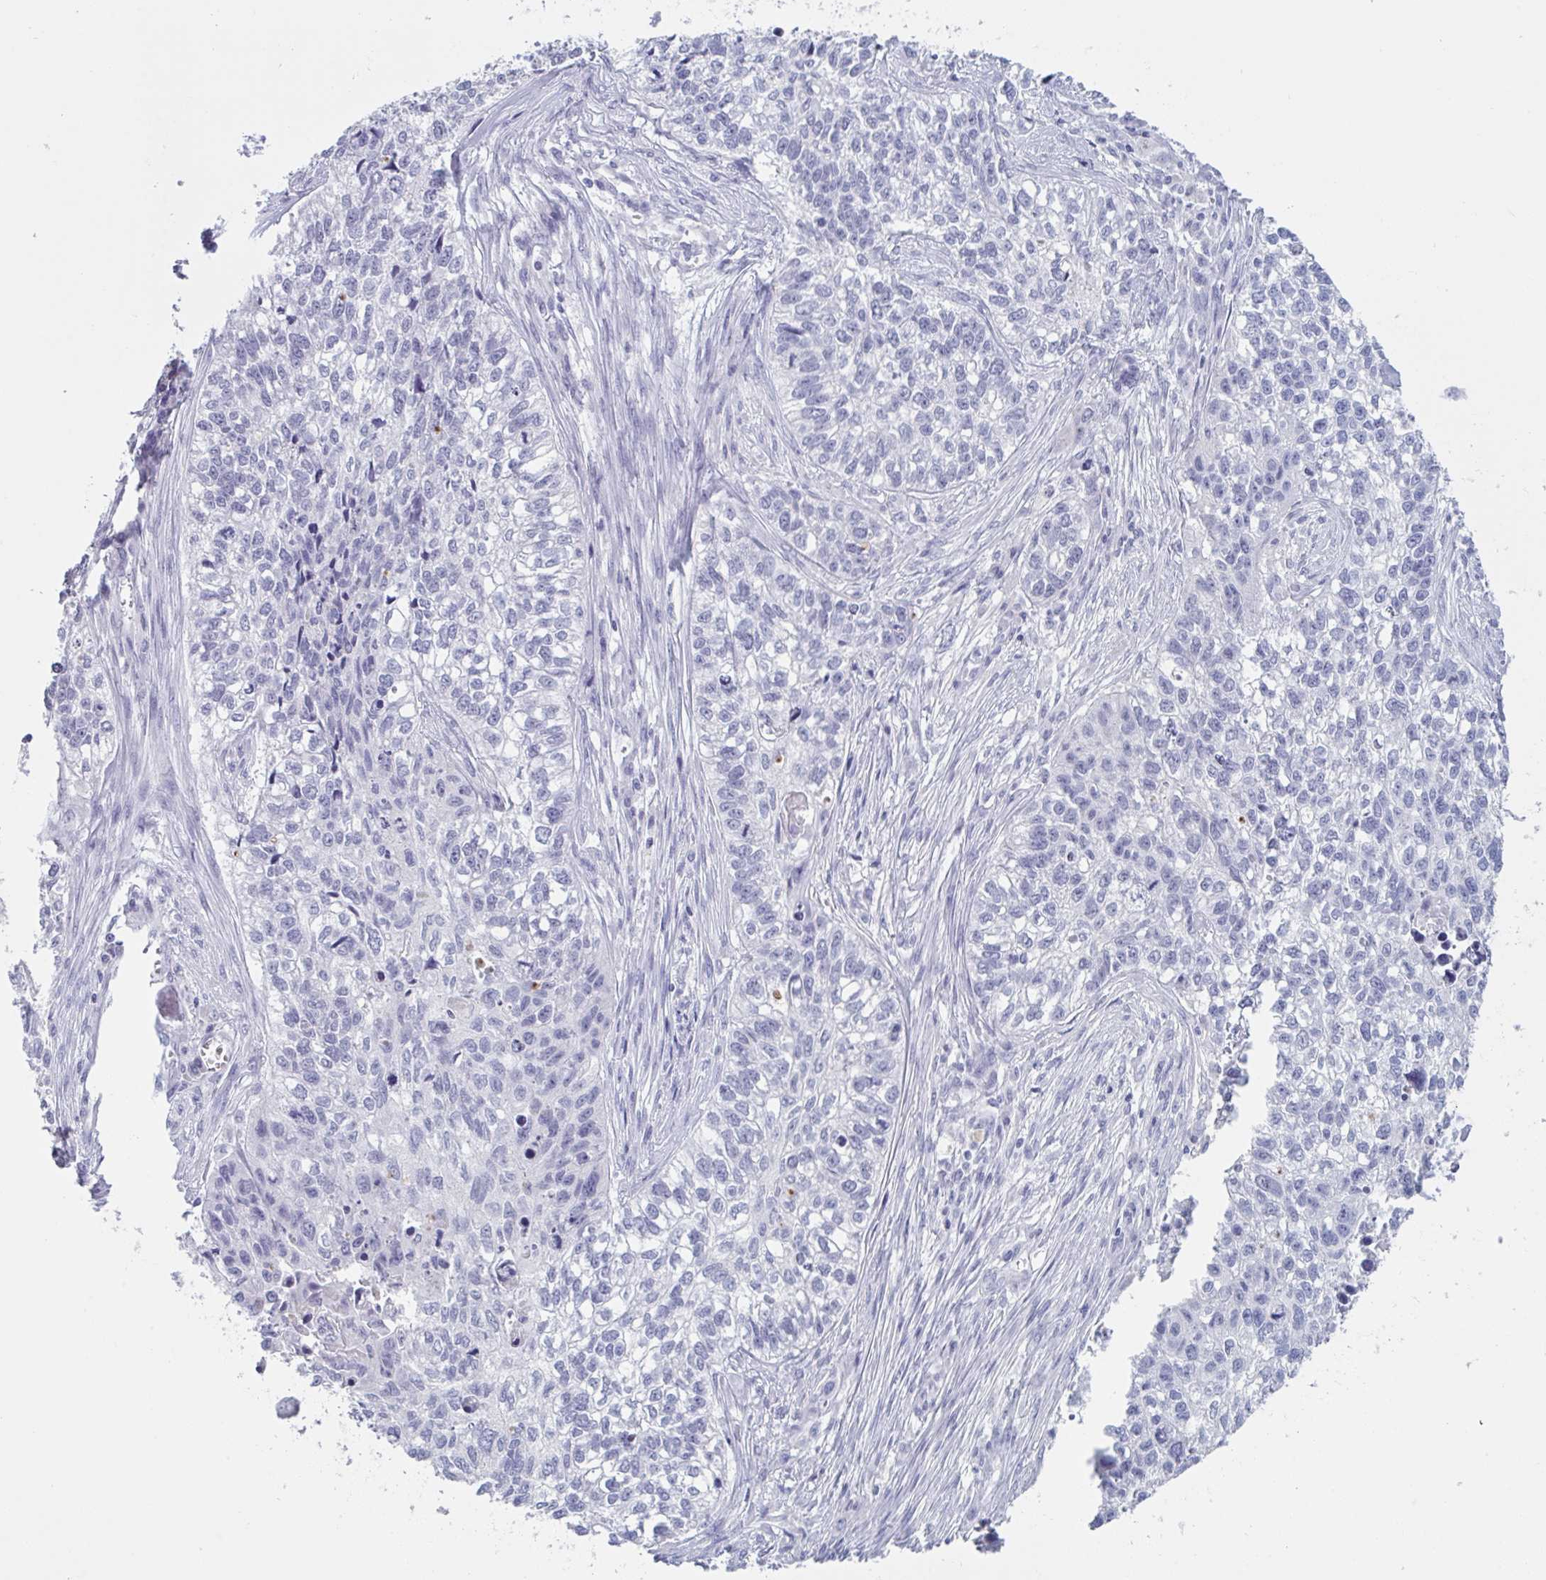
{"staining": {"intensity": "negative", "quantity": "none", "location": "none"}, "tissue": "lung cancer", "cell_type": "Tumor cells", "image_type": "cancer", "snomed": [{"axis": "morphology", "description": "Squamous cell carcinoma, NOS"}, {"axis": "topography", "description": "Lung"}], "caption": "Immunohistochemical staining of human lung squamous cell carcinoma demonstrates no significant staining in tumor cells. The staining was performed using DAB to visualize the protein expression in brown, while the nuclei were stained in blue with hematoxylin (Magnification: 20x).", "gene": "NDUFC2", "patient": {"sex": "male", "age": 74}}